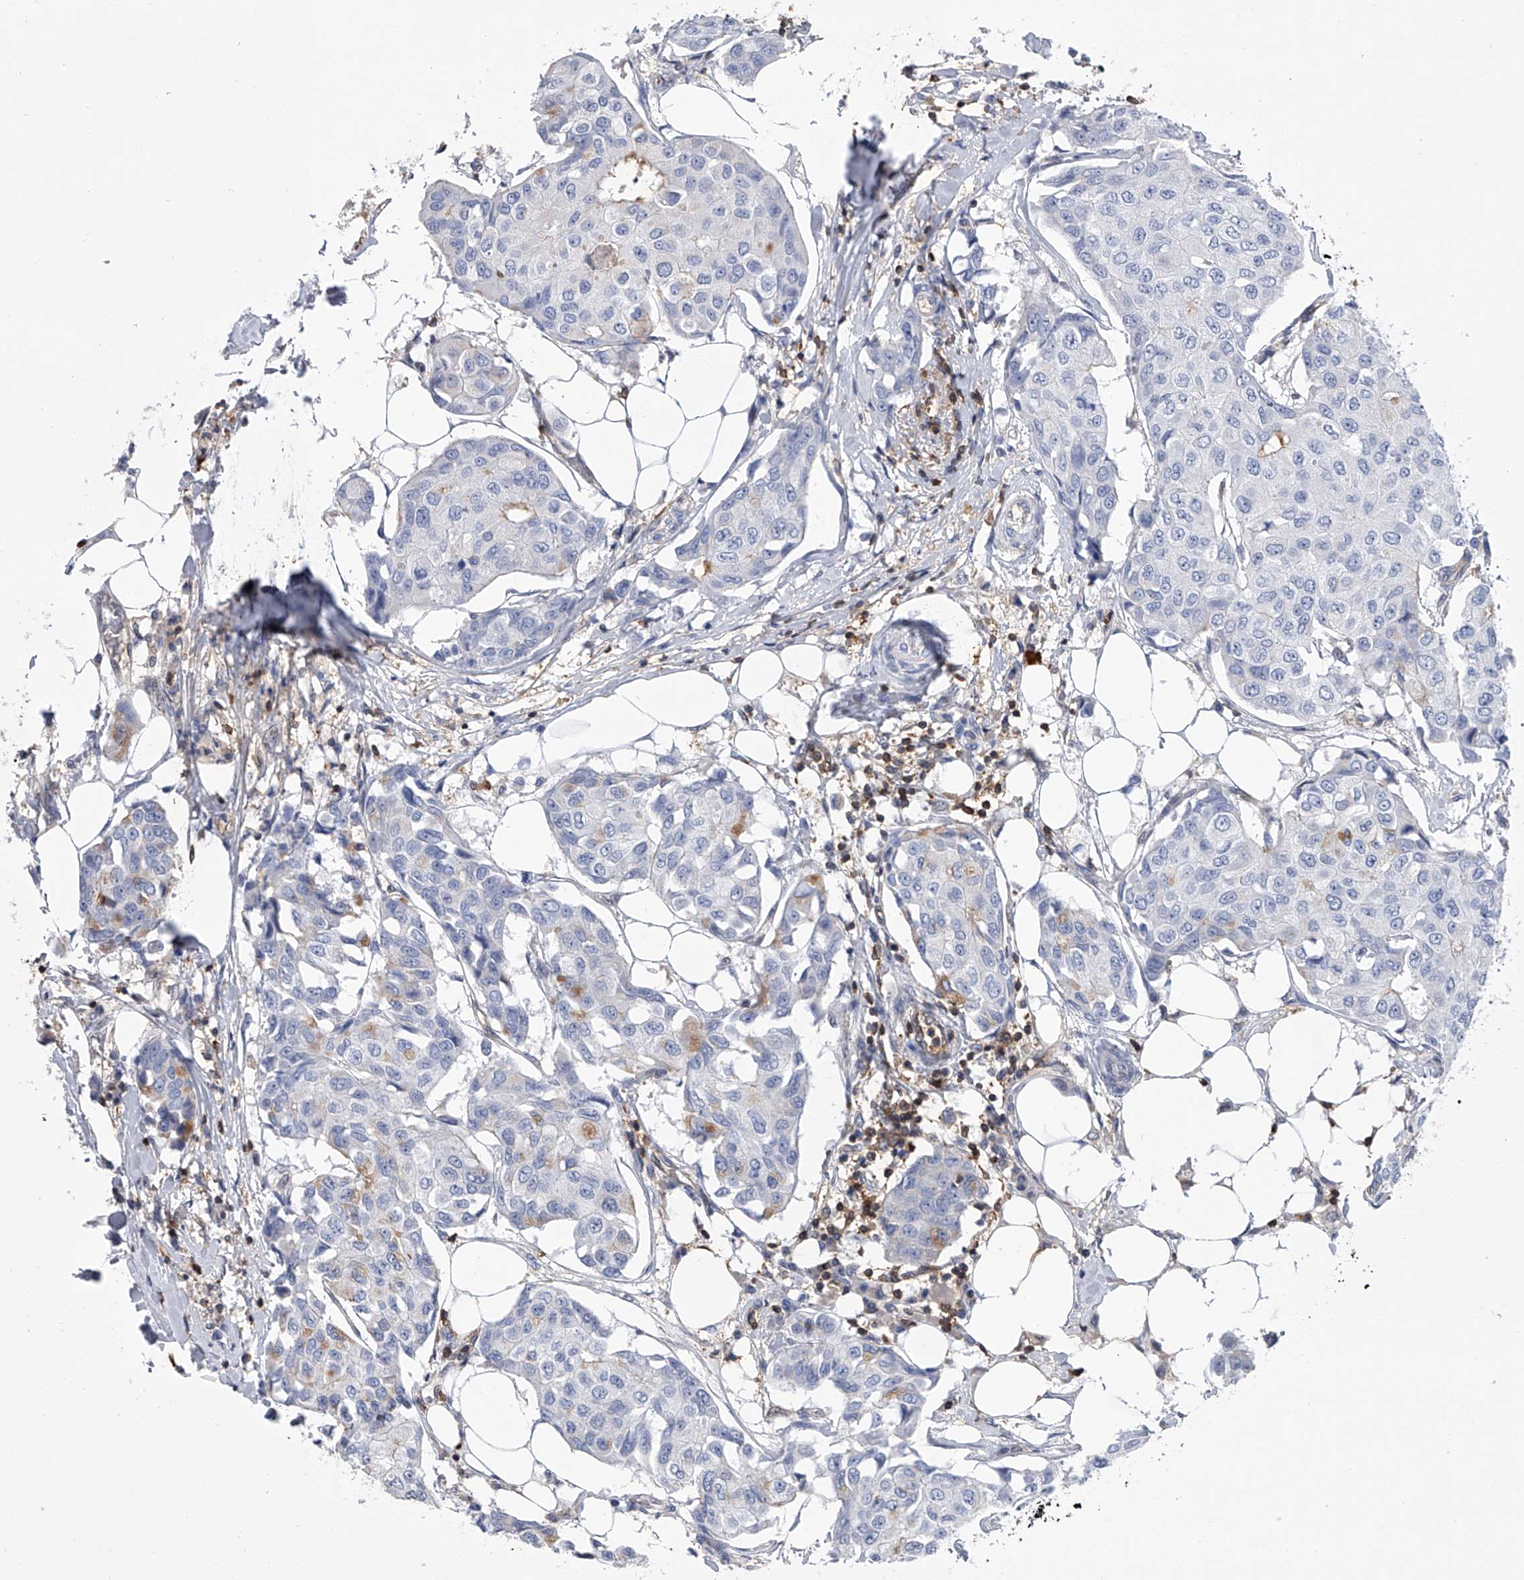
{"staining": {"intensity": "negative", "quantity": "none", "location": "none"}, "tissue": "breast cancer", "cell_type": "Tumor cells", "image_type": "cancer", "snomed": [{"axis": "morphology", "description": "Duct carcinoma"}, {"axis": "topography", "description": "Breast"}], "caption": "Immunohistochemistry (IHC) histopathology image of breast cancer stained for a protein (brown), which shows no staining in tumor cells. (DAB (3,3'-diaminobenzidine) immunohistochemistry (IHC) with hematoxylin counter stain).", "gene": "SERPINB9", "patient": {"sex": "female", "age": 80}}